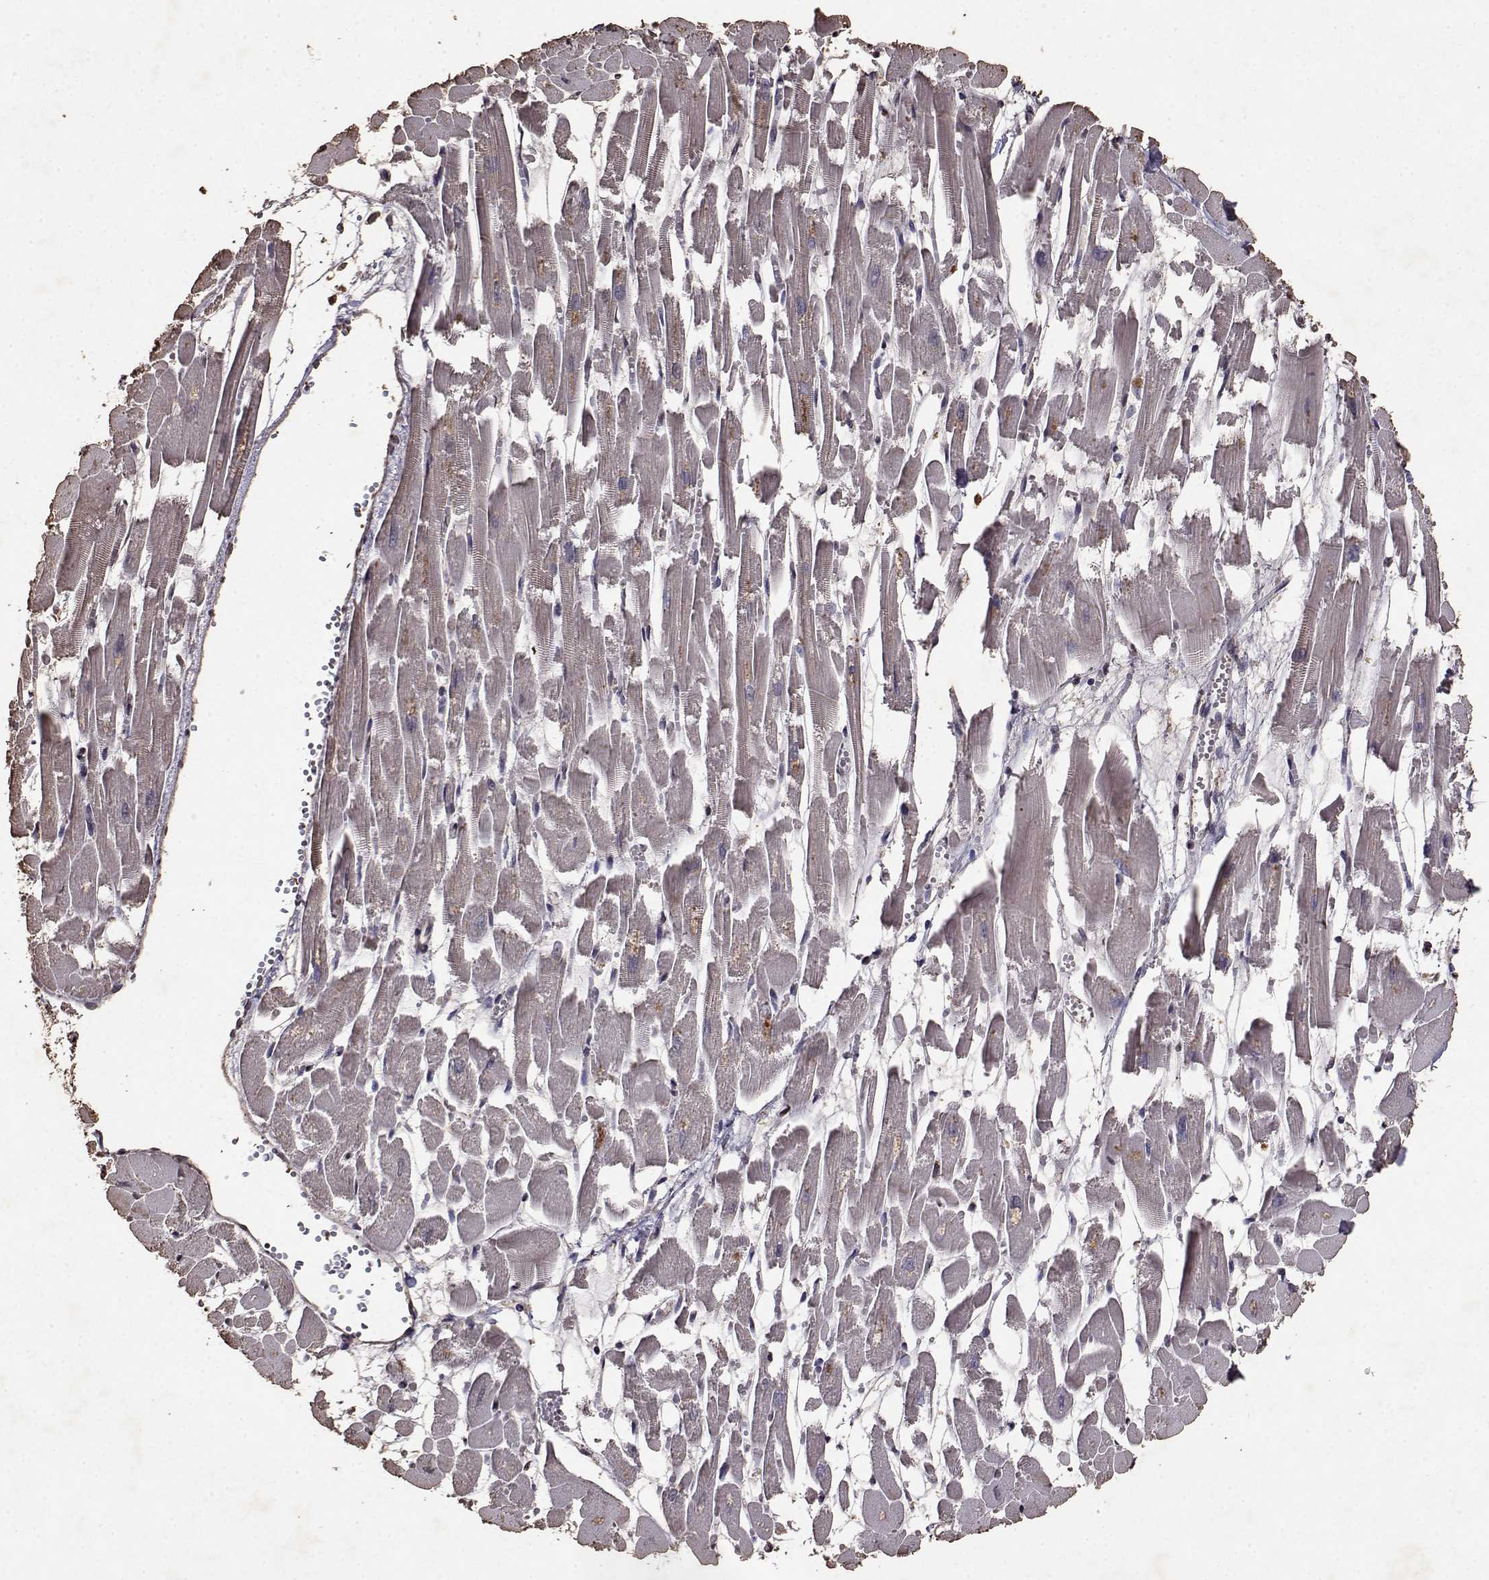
{"staining": {"intensity": "moderate", "quantity": "25%-75%", "location": "nuclear"}, "tissue": "heart muscle", "cell_type": "Cardiomyocytes", "image_type": "normal", "snomed": [{"axis": "morphology", "description": "Normal tissue, NOS"}, {"axis": "topography", "description": "Heart"}], "caption": "Immunohistochemical staining of benign human heart muscle reveals 25%-75% levels of moderate nuclear protein expression in approximately 25%-75% of cardiomyocytes.", "gene": "TOE1", "patient": {"sex": "female", "age": 52}}